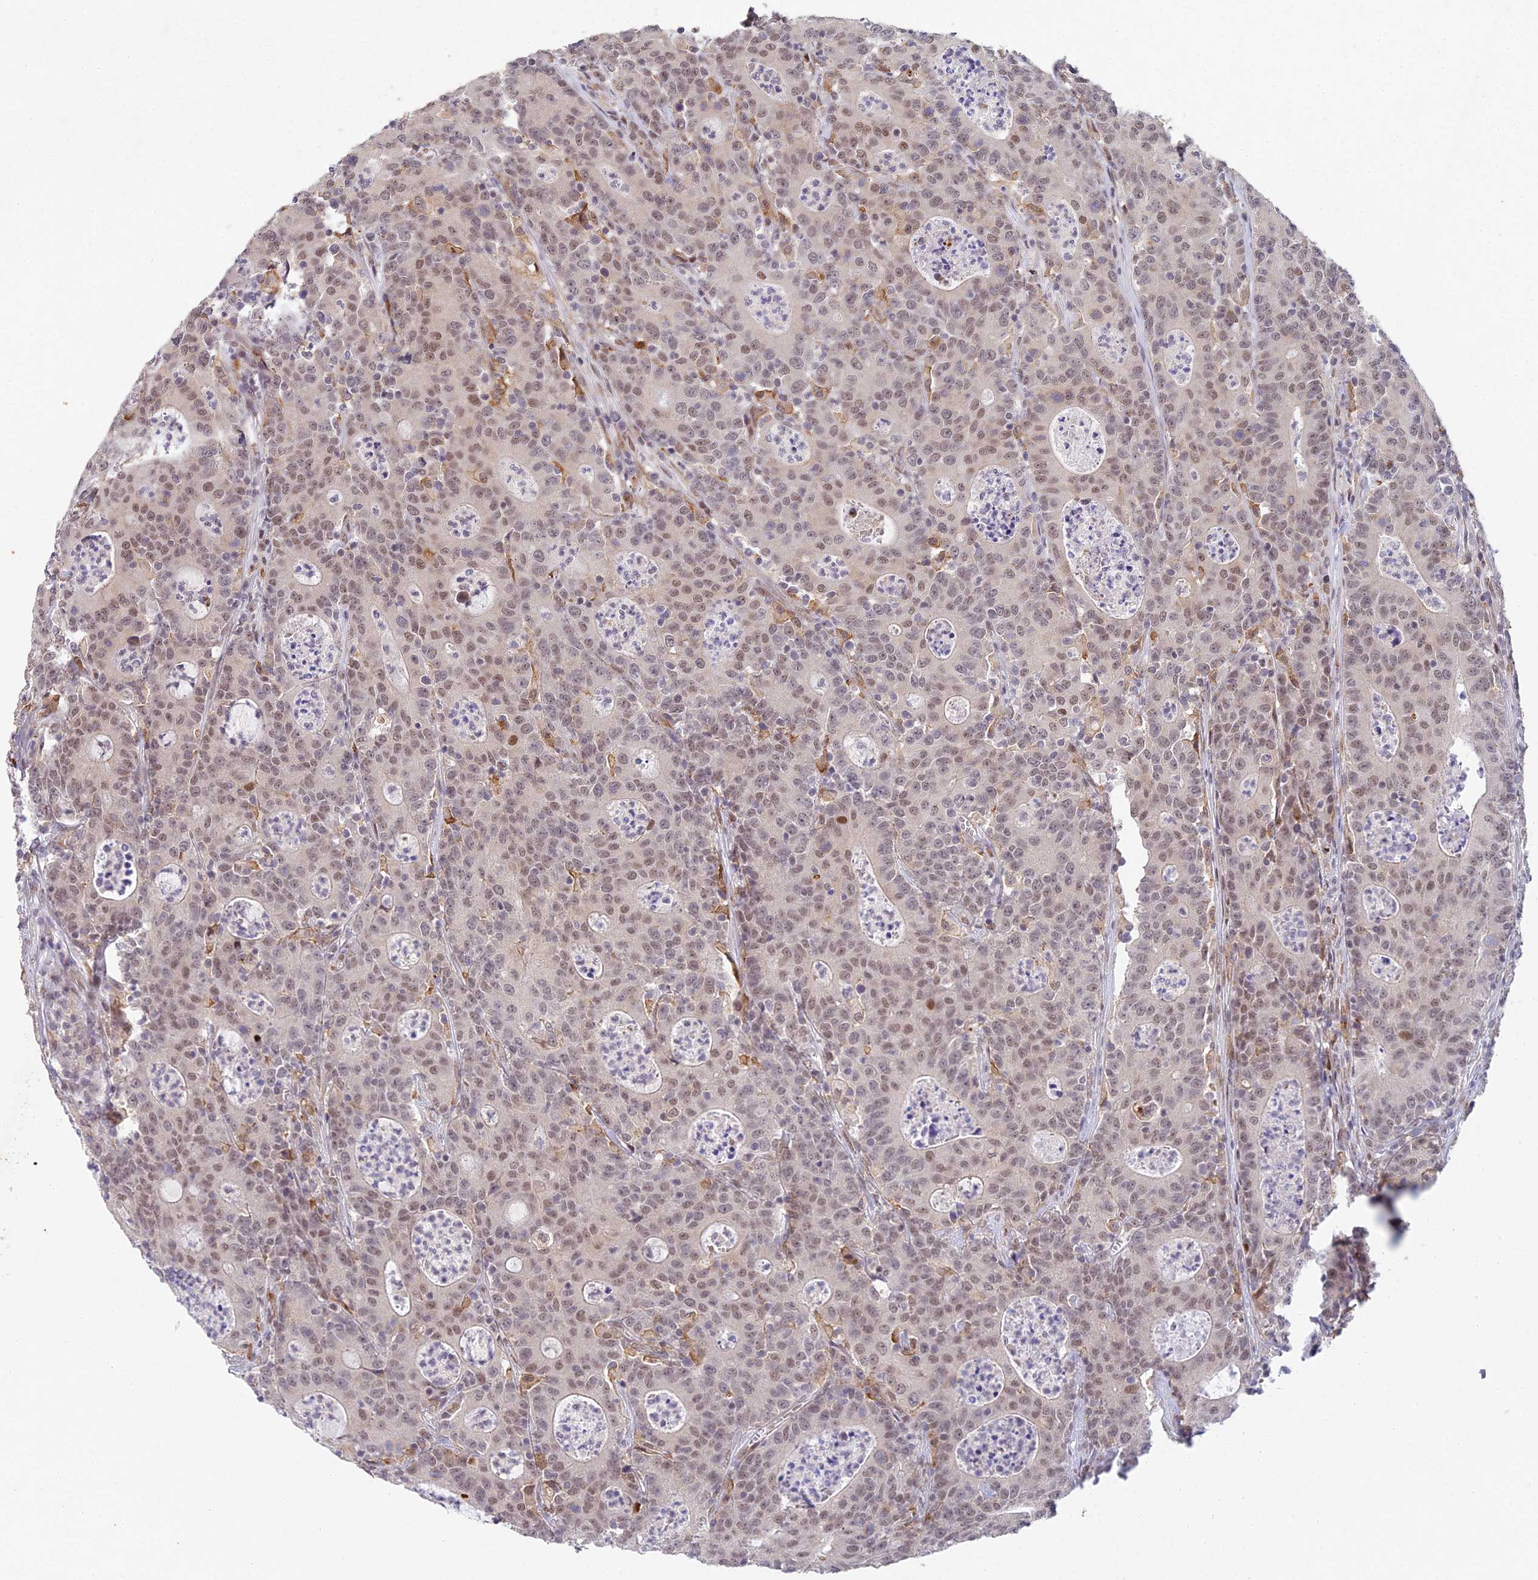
{"staining": {"intensity": "weak", "quantity": ">75%", "location": "nuclear"}, "tissue": "colorectal cancer", "cell_type": "Tumor cells", "image_type": "cancer", "snomed": [{"axis": "morphology", "description": "Adenocarcinoma, NOS"}, {"axis": "topography", "description": "Colon"}], "caption": "The micrograph demonstrates staining of colorectal cancer (adenocarcinoma), revealing weak nuclear protein staining (brown color) within tumor cells. (DAB = brown stain, brightfield microscopy at high magnification).", "gene": "ABHD17A", "patient": {"sex": "male", "age": 83}}